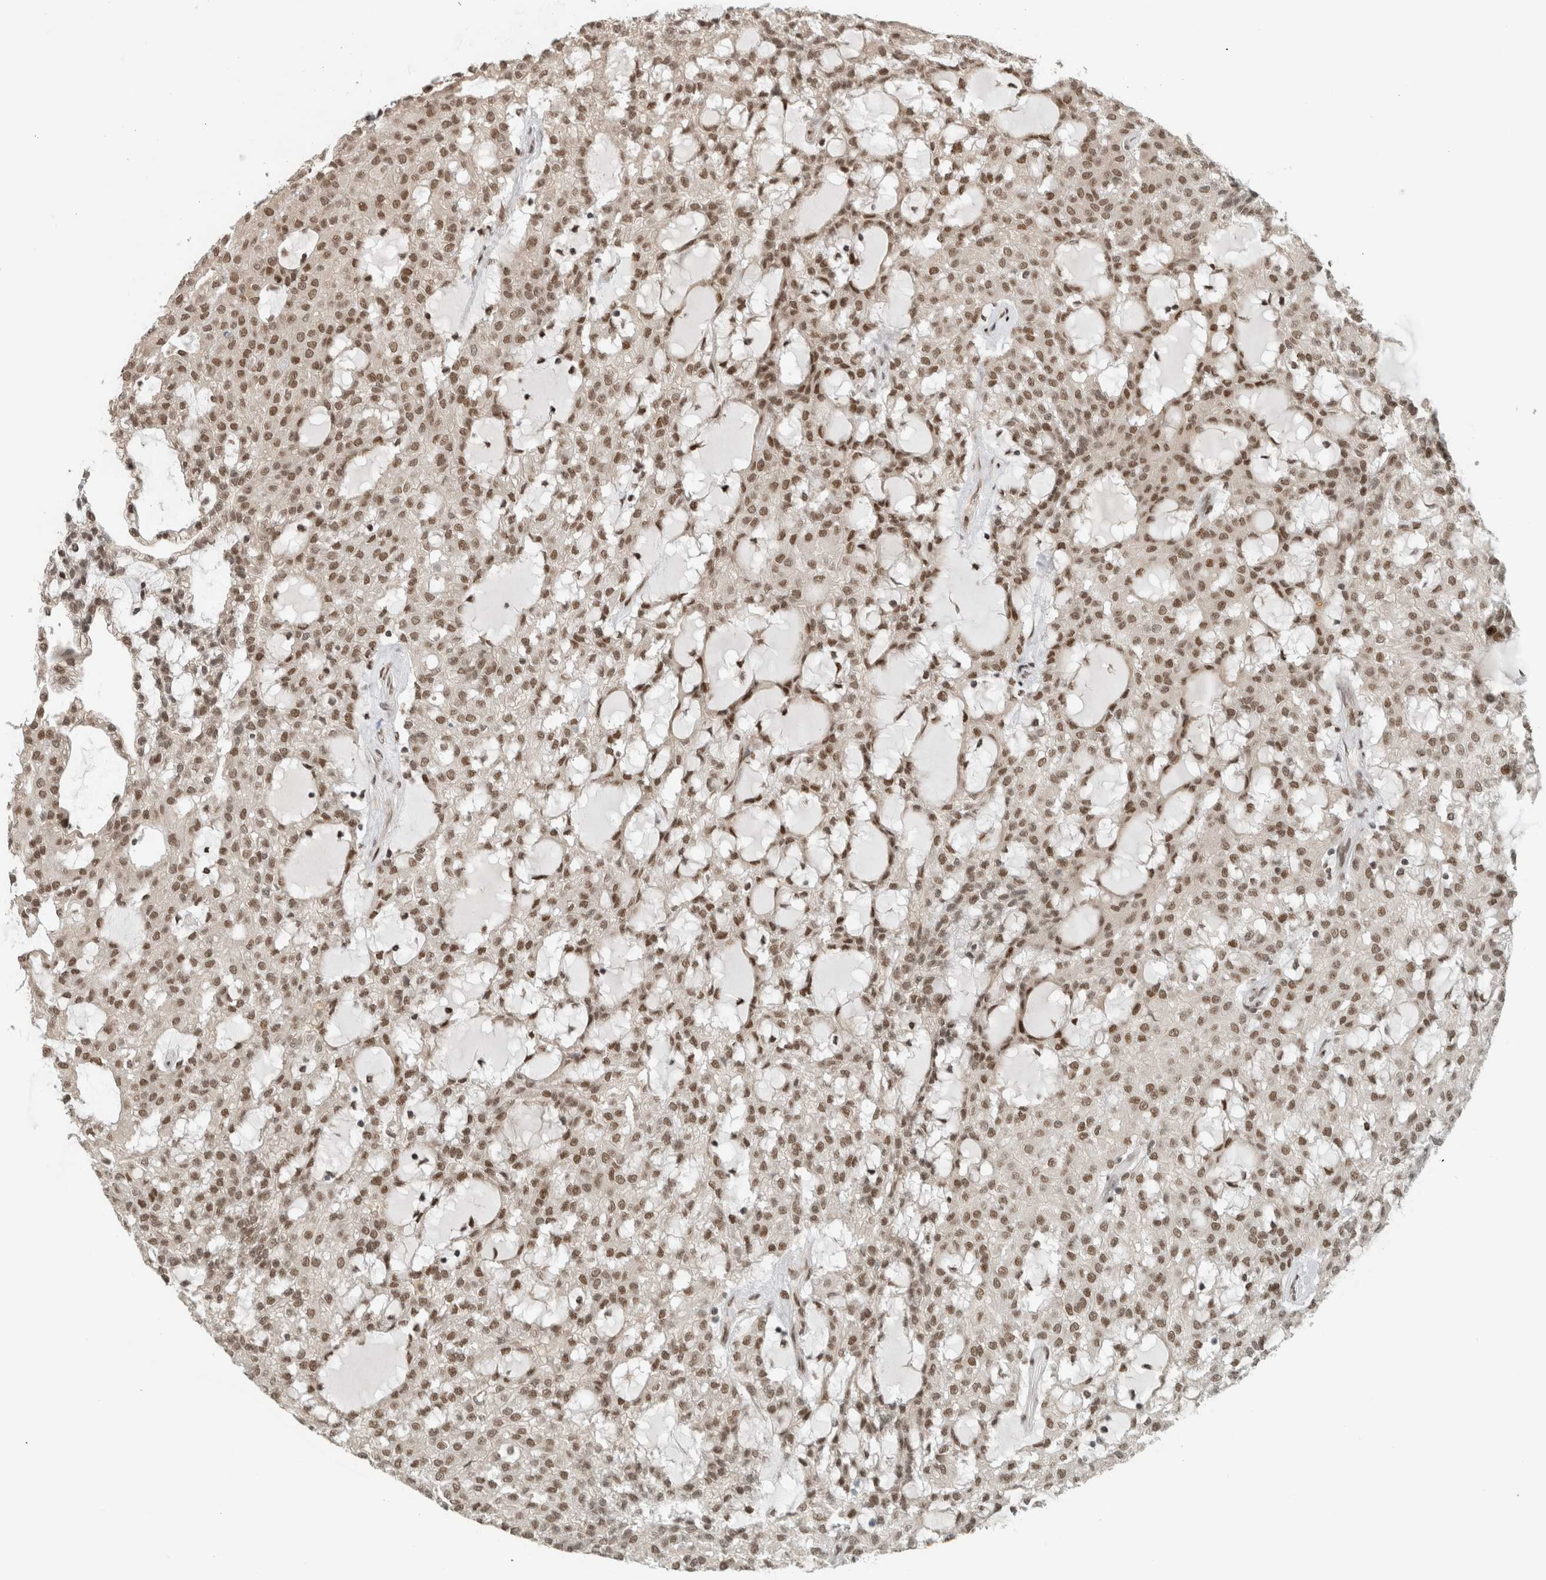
{"staining": {"intensity": "moderate", "quantity": ">75%", "location": "nuclear"}, "tissue": "renal cancer", "cell_type": "Tumor cells", "image_type": "cancer", "snomed": [{"axis": "morphology", "description": "Adenocarcinoma, NOS"}, {"axis": "topography", "description": "Kidney"}], "caption": "Immunohistochemistry (IHC) (DAB (3,3'-diaminobenzidine)) staining of renal cancer exhibits moderate nuclear protein positivity in about >75% of tumor cells. (Brightfield microscopy of DAB IHC at high magnification).", "gene": "HNRNPR", "patient": {"sex": "male", "age": 63}}